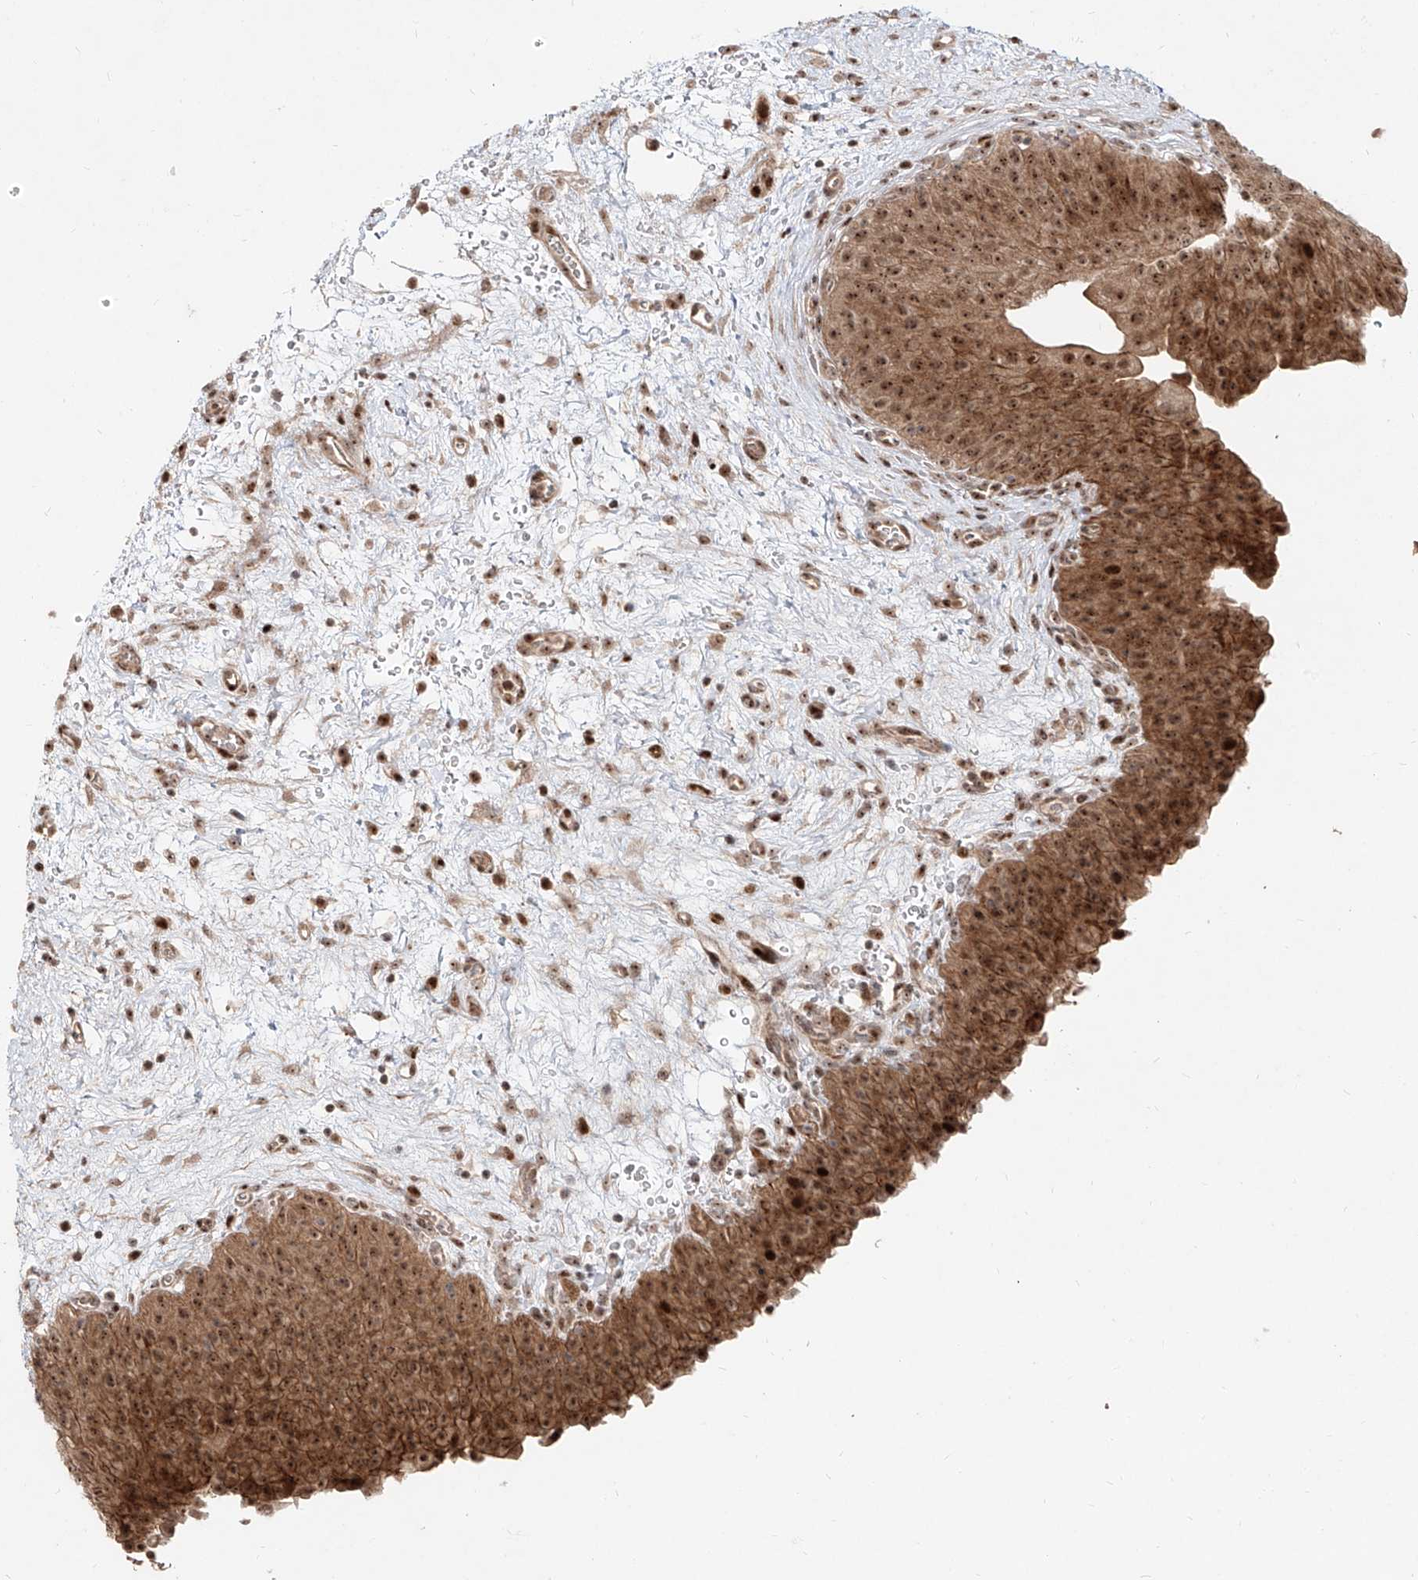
{"staining": {"intensity": "strong", "quantity": ">75%", "location": "cytoplasmic/membranous,nuclear"}, "tissue": "urinary bladder", "cell_type": "Urothelial cells", "image_type": "normal", "snomed": [{"axis": "morphology", "description": "Normal tissue, NOS"}, {"axis": "morphology", "description": "Dysplasia, NOS"}, {"axis": "topography", "description": "Urinary bladder"}], "caption": "Immunohistochemistry (DAB (3,3'-diaminobenzidine)) staining of normal human urinary bladder exhibits strong cytoplasmic/membranous,nuclear protein positivity in approximately >75% of urothelial cells. The staining was performed using DAB (3,3'-diaminobenzidine), with brown indicating positive protein expression. Nuclei are stained blue with hematoxylin.", "gene": "ZNF710", "patient": {"sex": "male", "age": 35}}